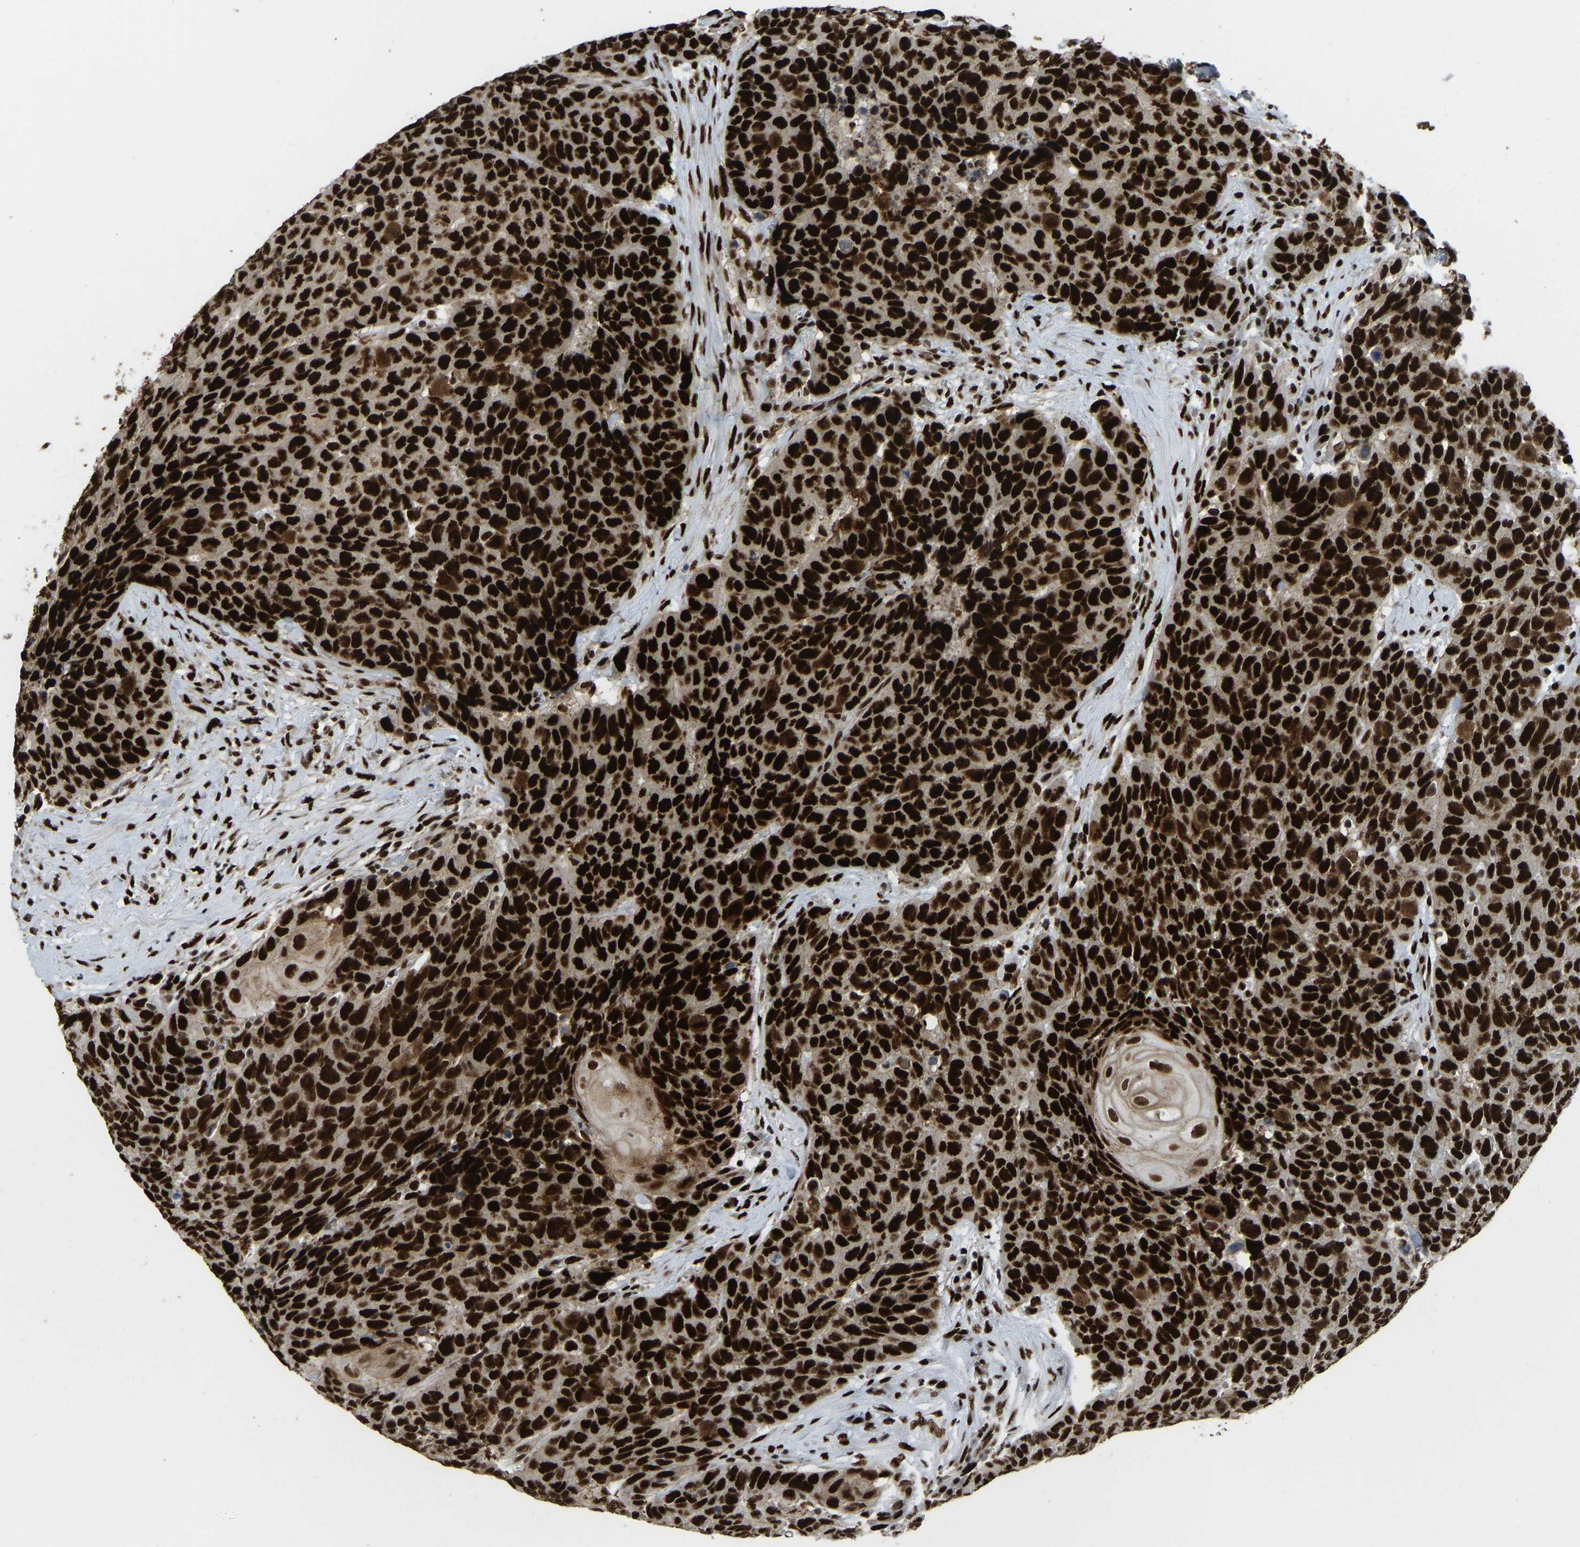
{"staining": {"intensity": "strong", "quantity": ">75%", "location": "nuclear"}, "tissue": "head and neck cancer", "cell_type": "Tumor cells", "image_type": "cancer", "snomed": [{"axis": "morphology", "description": "Squamous cell carcinoma, NOS"}, {"axis": "topography", "description": "Head-Neck"}], "caption": "Strong nuclear staining for a protein is appreciated in about >75% of tumor cells of head and neck cancer (squamous cell carcinoma) using IHC.", "gene": "FOXK1", "patient": {"sex": "male", "age": 66}}